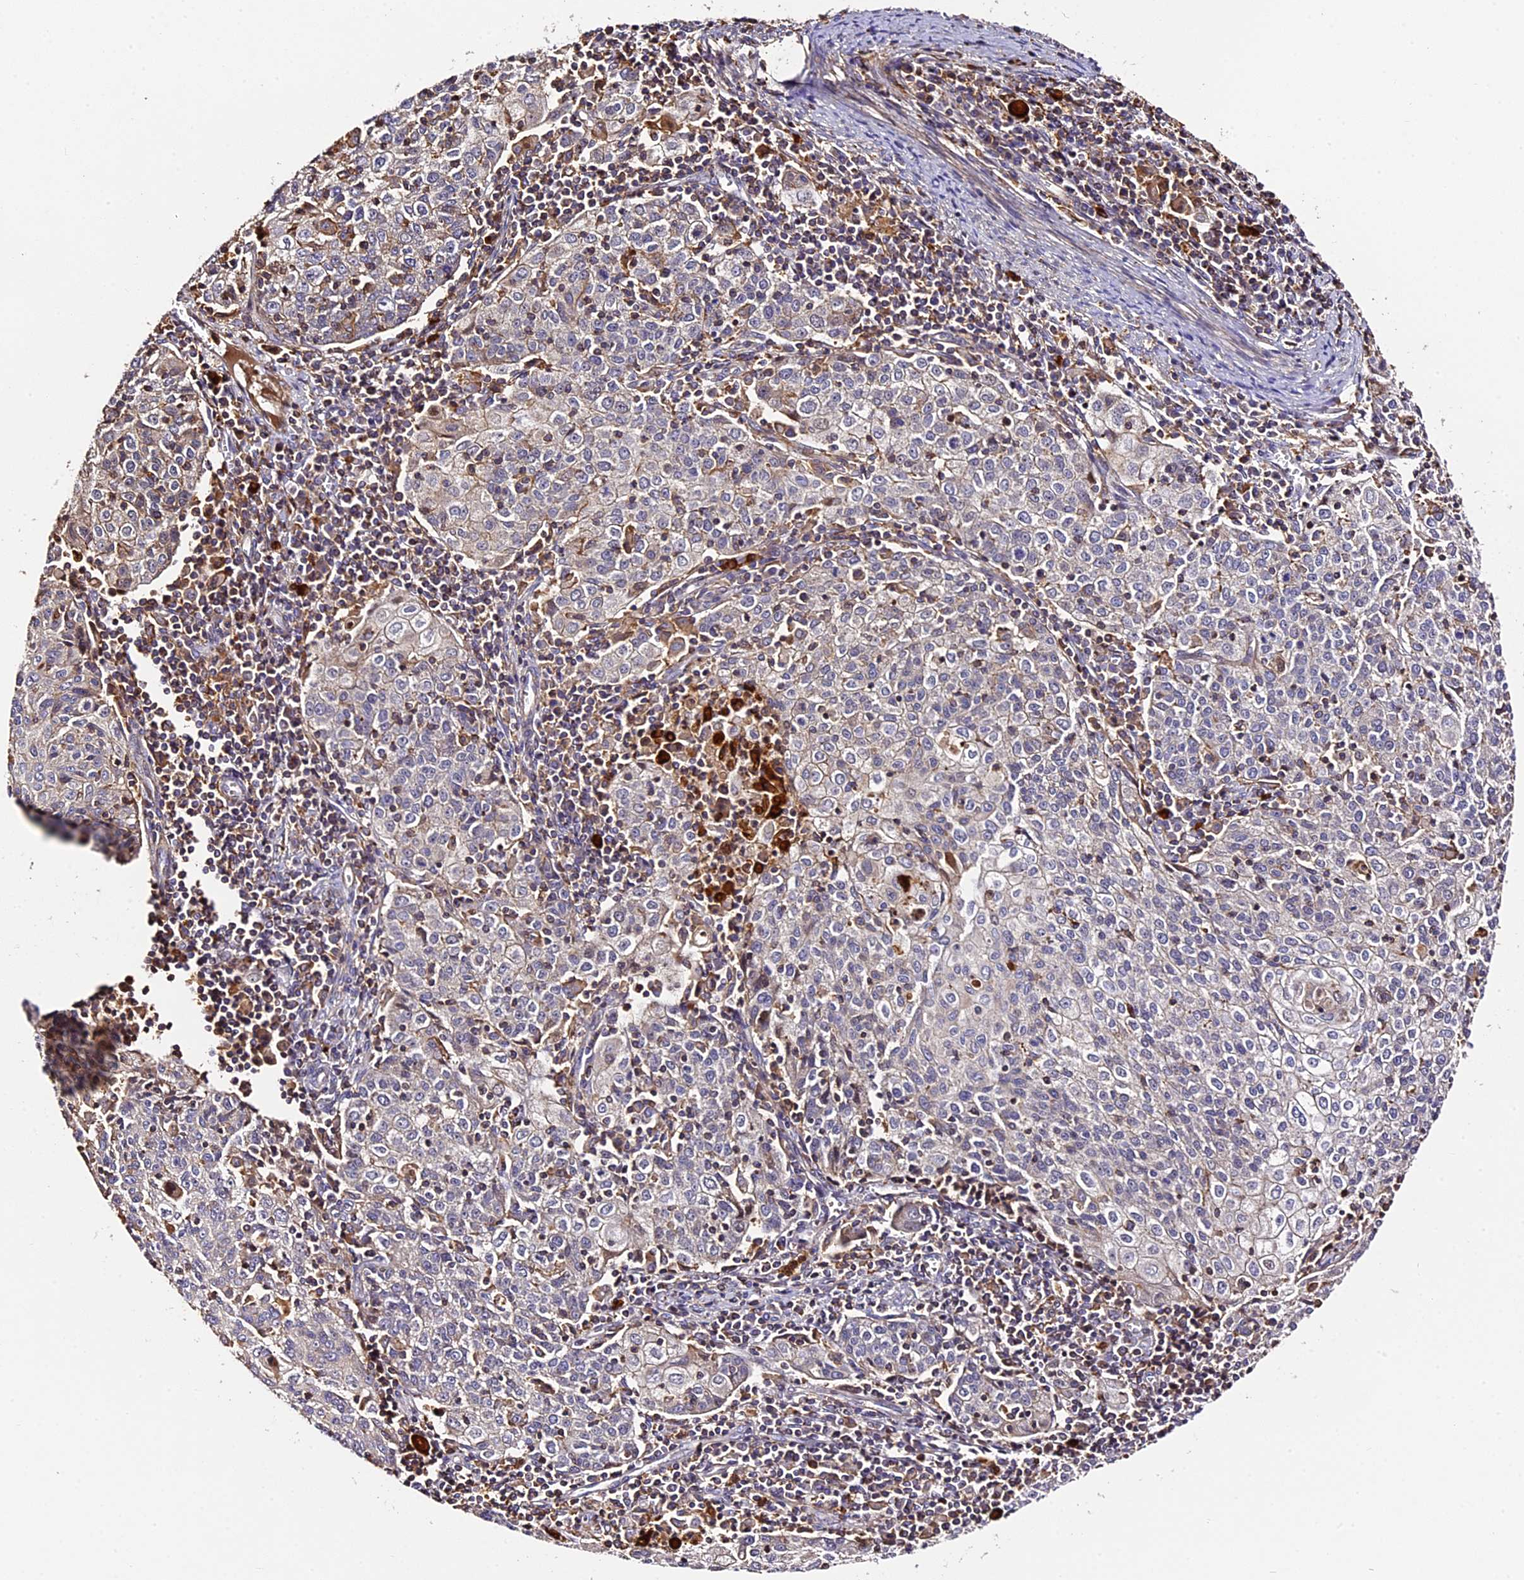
{"staining": {"intensity": "negative", "quantity": "none", "location": "none"}, "tissue": "cervical cancer", "cell_type": "Tumor cells", "image_type": "cancer", "snomed": [{"axis": "morphology", "description": "Squamous cell carcinoma, NOS"}, {"axis": "topography", "description": "Cervix"}], "caption": "High magnification brightfield microscopy of cervical cancer stained with DAB (3,3'-diaminobenzidine) (brown) and counterstained with hematoxylin (blue): tumor cells show no significant positivity.", "gene": "RAPSN", "patient": {"sex": "female", "age": 48}}